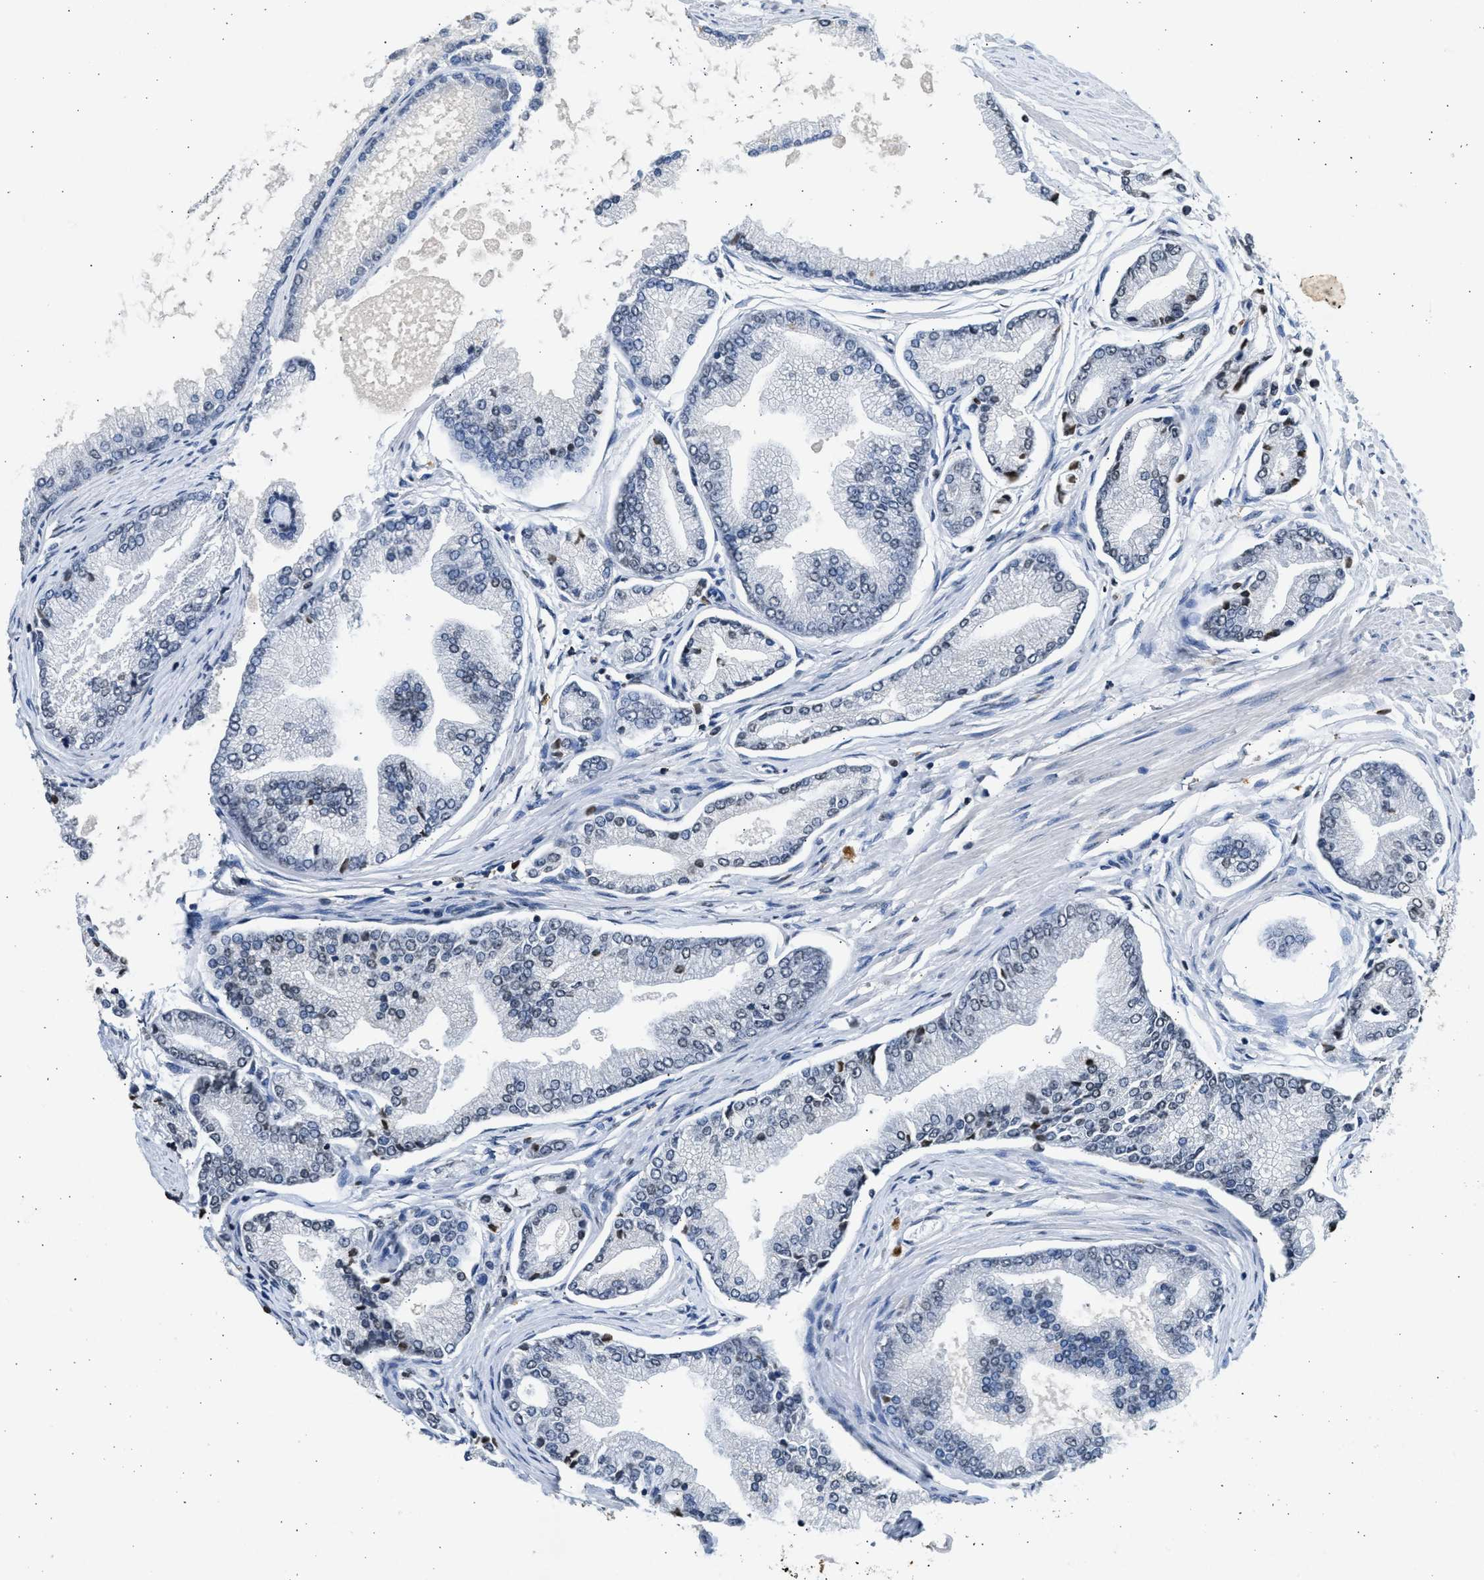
{"staining": {"intensity": "negative", "quantity": "none", "location": "none"}, "tissue": "prostate cancer", "cell_type": "Tumor cells", "image_type": "cancer", "snomed": [{"axis": "morphology", "description": "Adenocarcinoma, High grade"}, {"axis": "topography", "description": "Prostate"}], "caption": "Immunohistochemical staining of human prostate cancer shows no significant expression in tumor cells.", "gene": "RRAGC", "patient": {"sex": "male", "age": 61}}